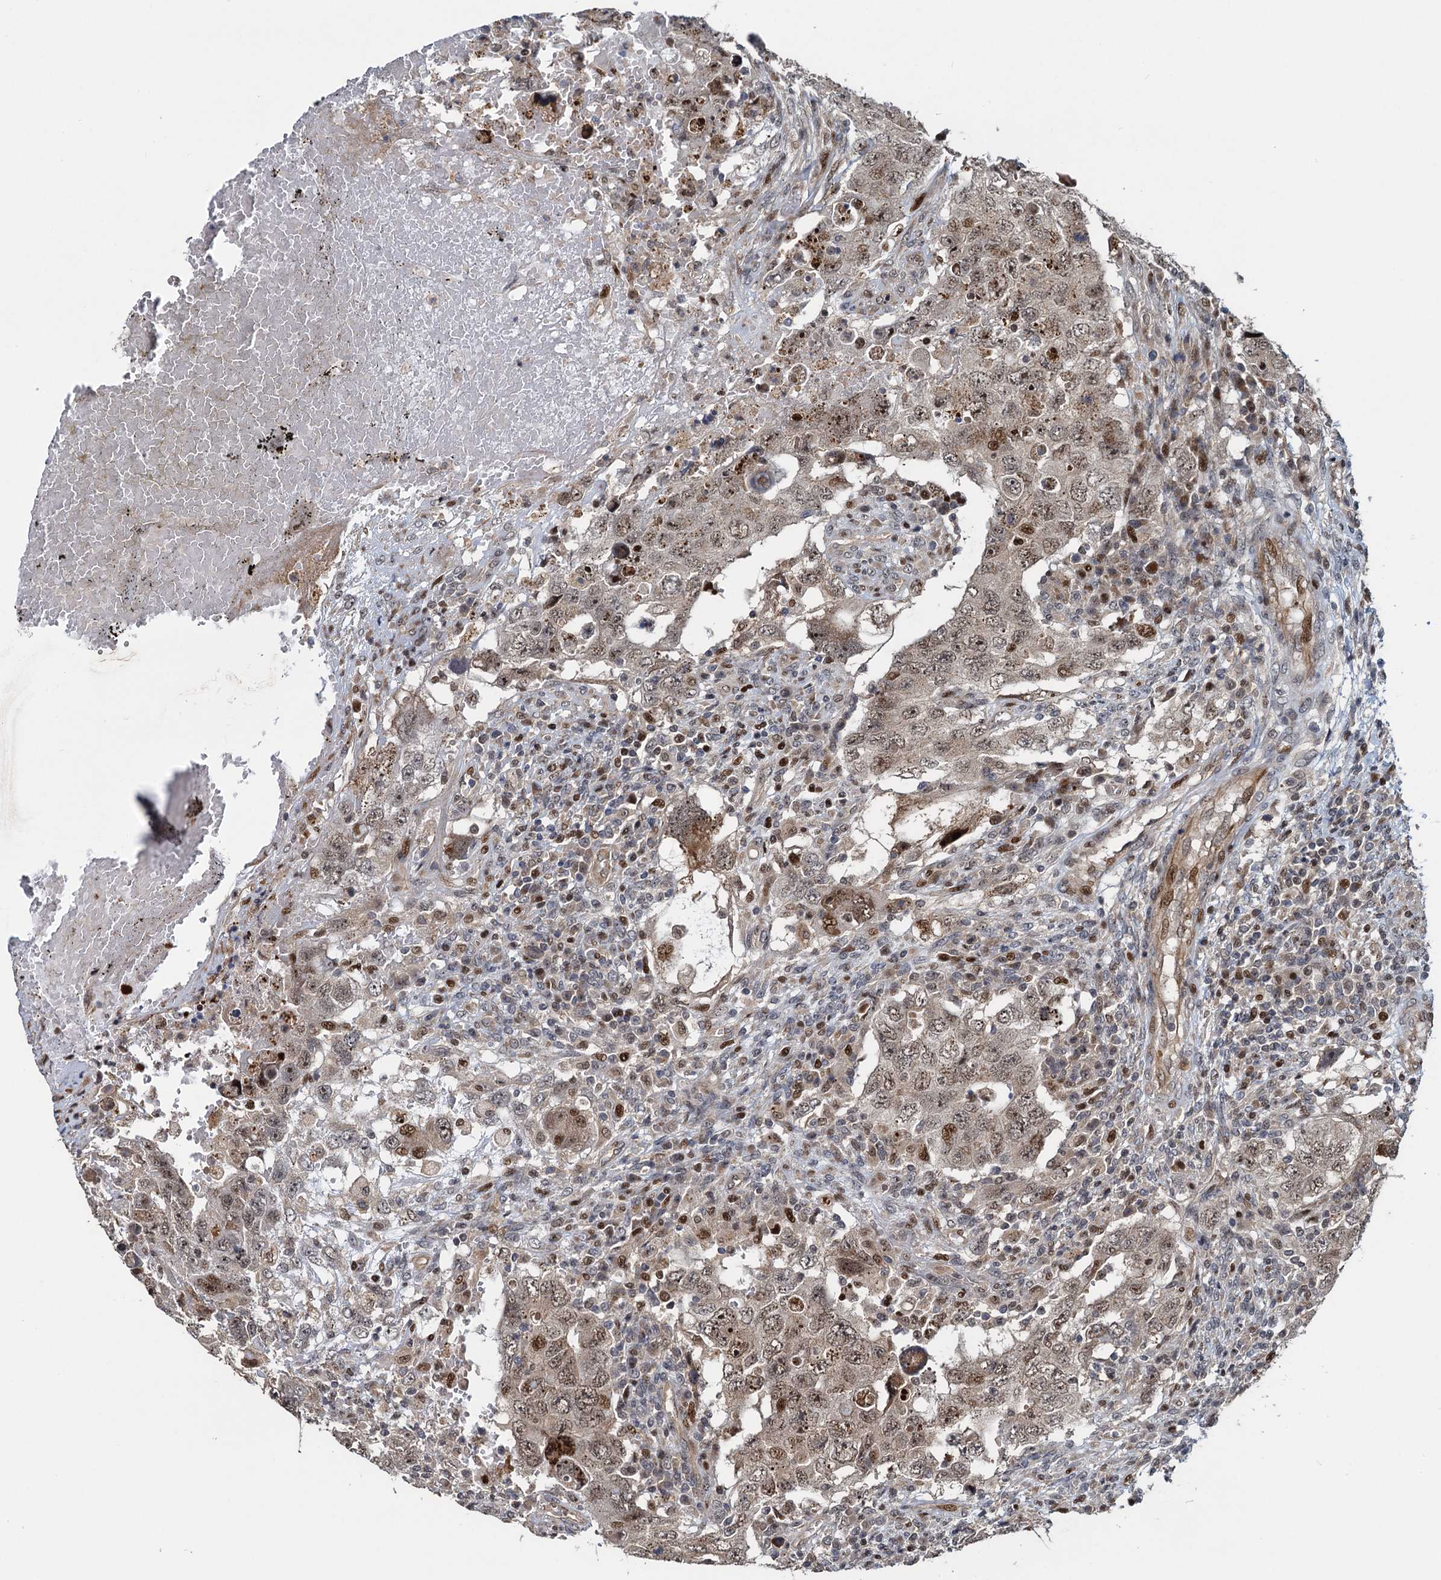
{"staining": {"intensity": "moderate", "quantity": "25%-75%", "location": "nuclear"}, "tissue": "testis cancer", "cell_type": "Tumor cells", "image_type": "cancer", "snomed": [{"axis": "morphology", "description": "Carcinoma, Embryonal, NOS"}, {"axis": "topography", "description": "Testis"}], "caption": "Immunohistochemical staining of testis embryonal carcinoma displays moderate nuclear protein expression in about 25%-75% of tumor cells.", "gene": "ATOSA", "patient": {"sex": "male", "age": 26}}